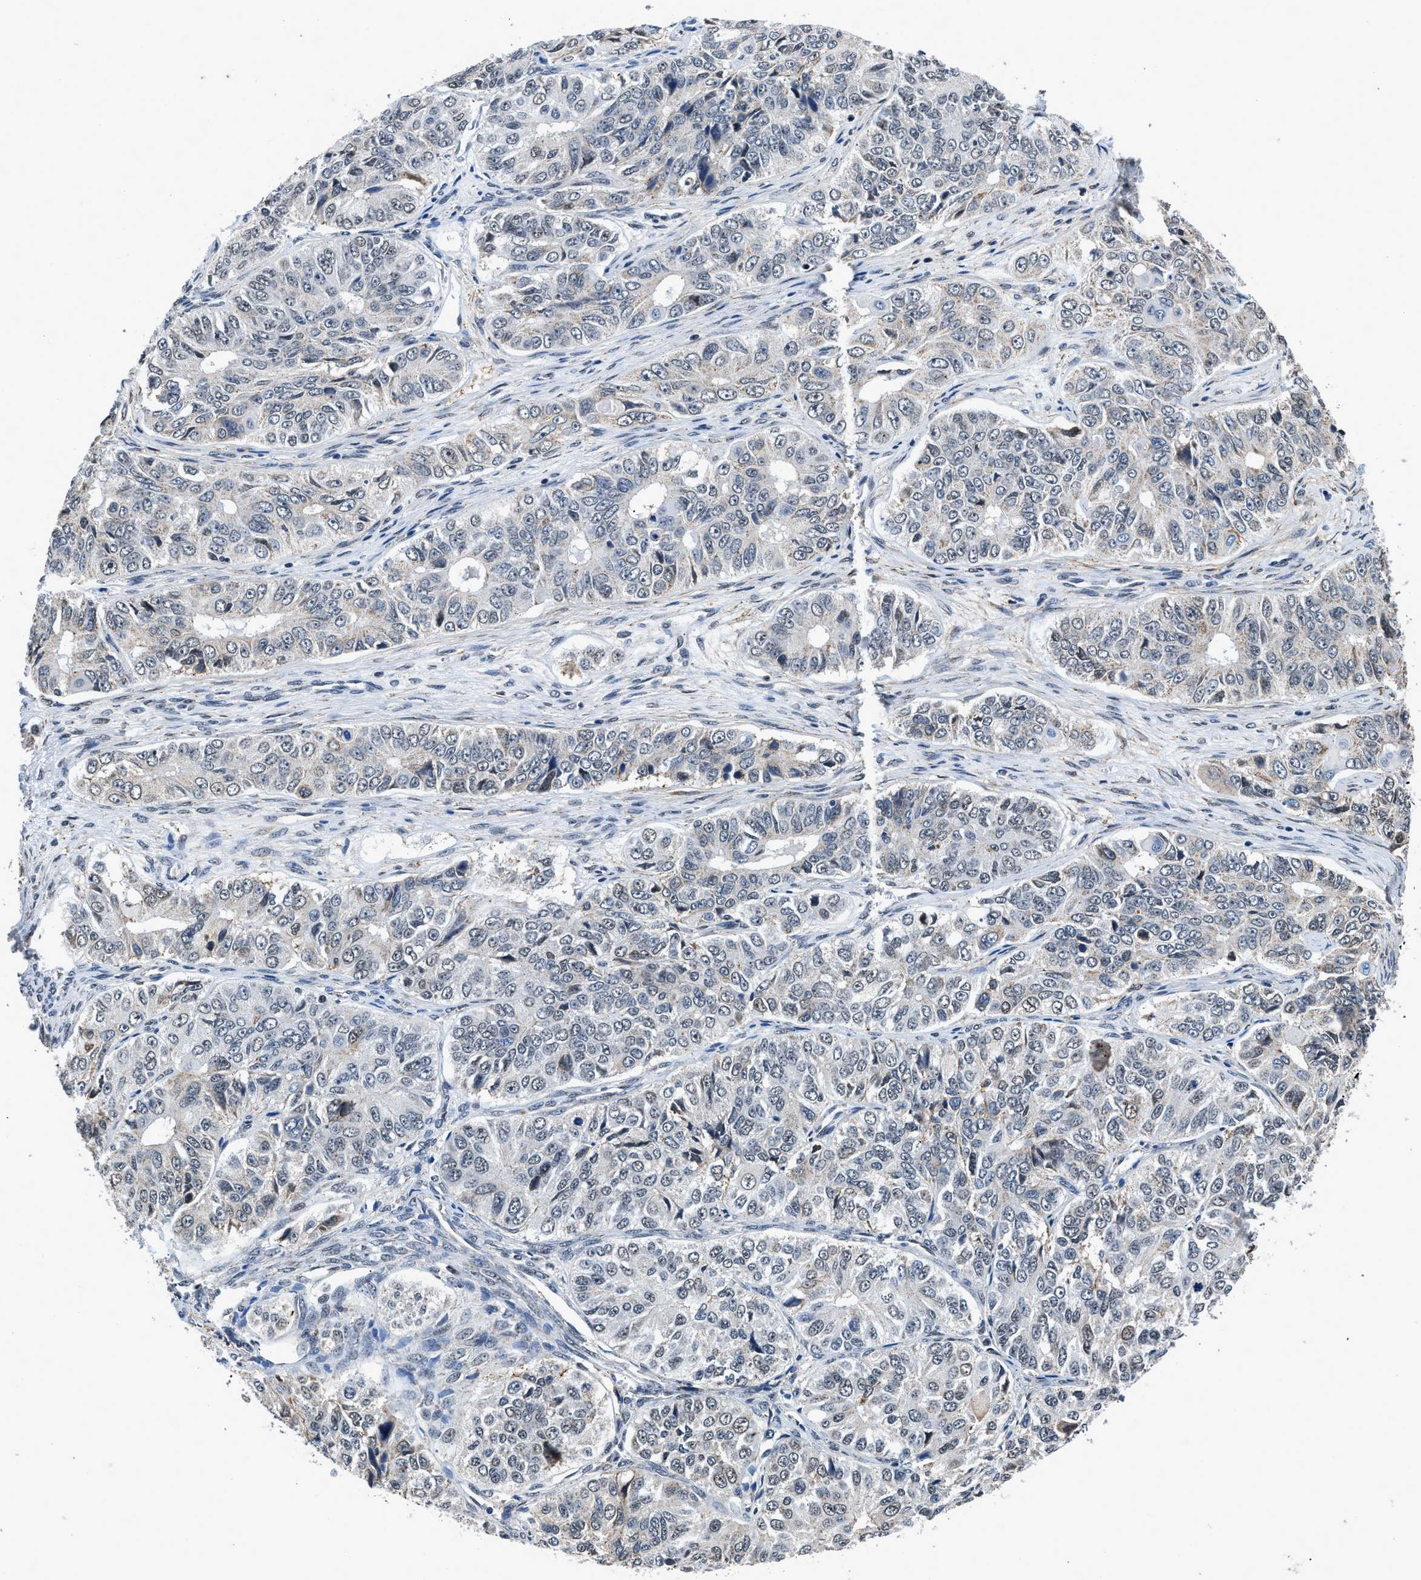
{"staining": {"intensity": "moderate", "quantity": "<25%", "location": "nuclear"}, "tissue": "ovarian cancer", "cell_type": "Tumor cells", "image_type": "cancer", "snomed": [{"axis": "morphology", "description": "Carcinoma, endometroid"}, {"axis": "topography", "description": "Ovary"}], "caption": "Immunohistochemistry (IHC) (DAB (3,3'-diaminobenzidine)) staining of human endometroid carcinoma (ovarian) exhibits moderate nuclear protein staining in approximately <25% of tumor cells.", "gene": "HNRNPH2", "patient": {"sex": "female", "age": 51}}